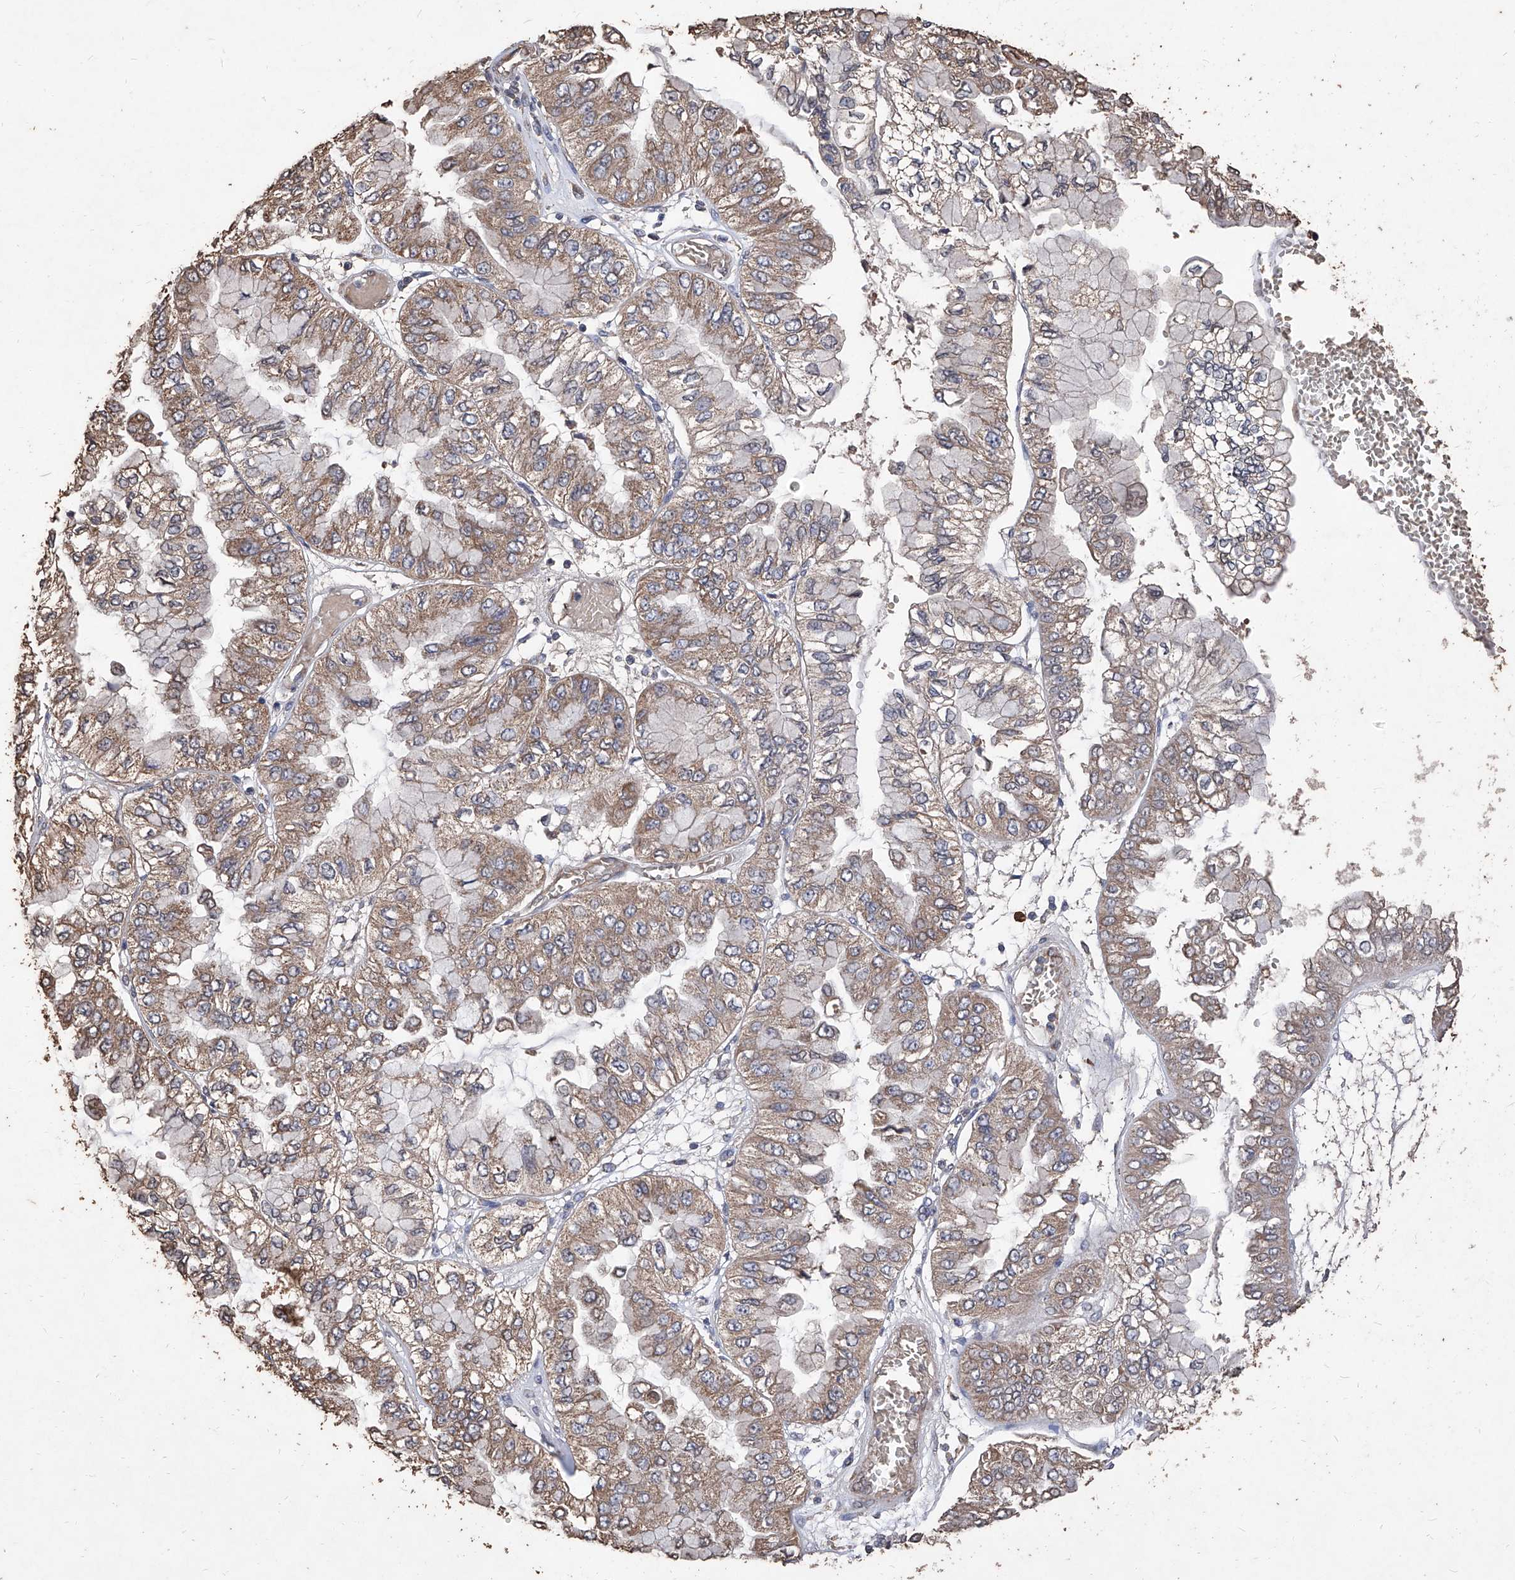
{"staining": {"intensity": "weak", "quantity": ">75%", "location": "cytoplasmic/membranous"}, "tissue": "liver cancer", "cell_type": "Tumor cells", "image_type": "cancer", "snomed": [{"axis": "morphology", "description": "Cholangiocarcinoma"}, {"axis": "topography", "description": "Liver"}], "caption": "Liver cancer was stained to show a protein in brown. There is low levels of weak cytoplasmic/membranous positivity in approximately >75% of tumor cells.", "gene": "EML1", "patient": {"sex": "female", "age": 79}}